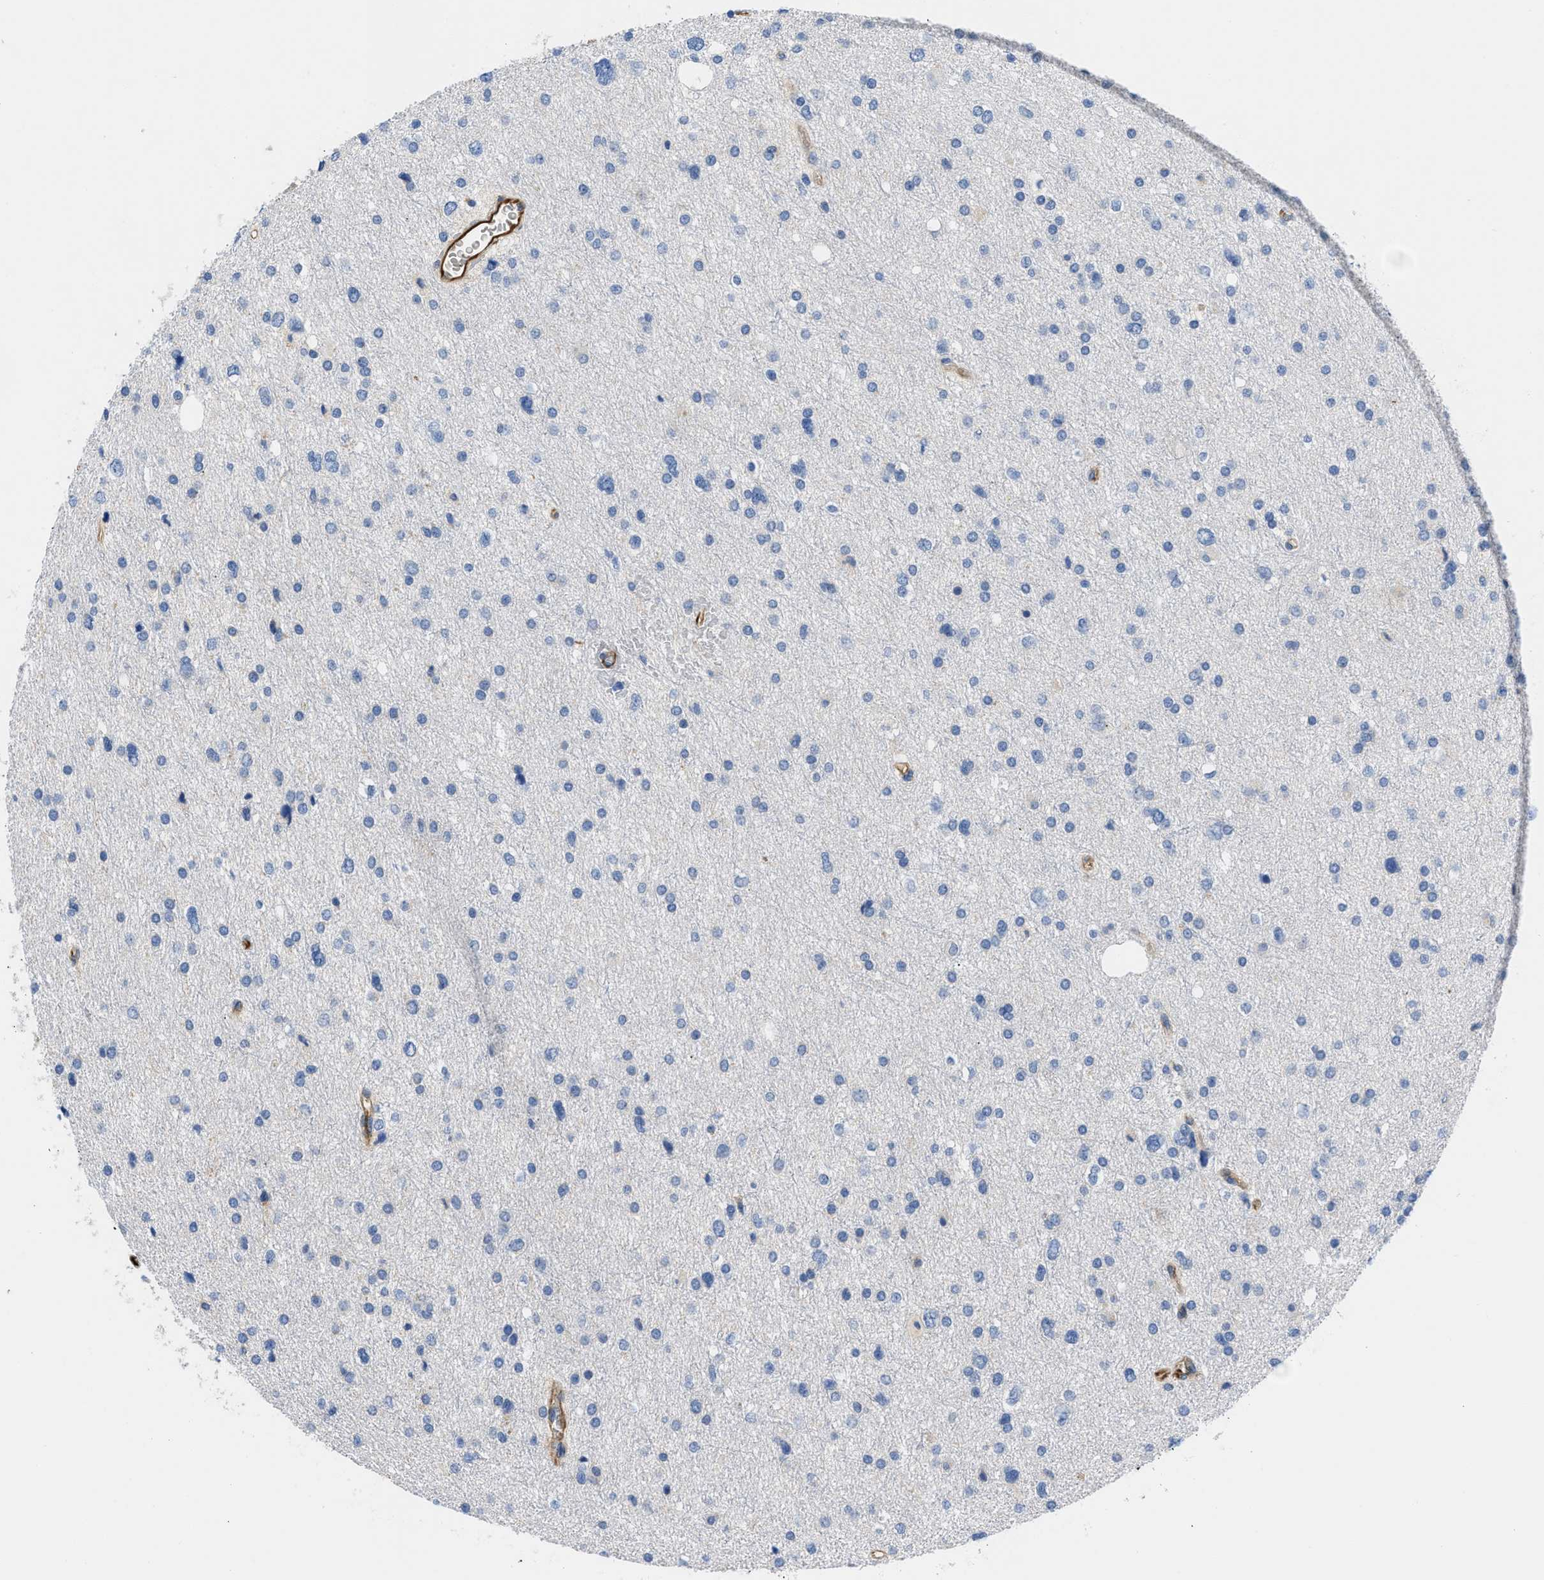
{"staining": {"intensity": "negative", "quantity": "none", "location": "none"}, "tissue": "glioma", "cell_type": "Tumor cells", "image_type": "cancer", "snomed": [{"axis": "morphology", "description": "Glioma, malignant, Low grade"}, {"axis": "topography", "description": "Brain"}], "caption": "Histopathology image shows no protein expression in tumor cells of glioma tissue. Nuclei are stained in blue.", "gene": "HSPG2", "patient": {"sex": "female", "age": 37}}